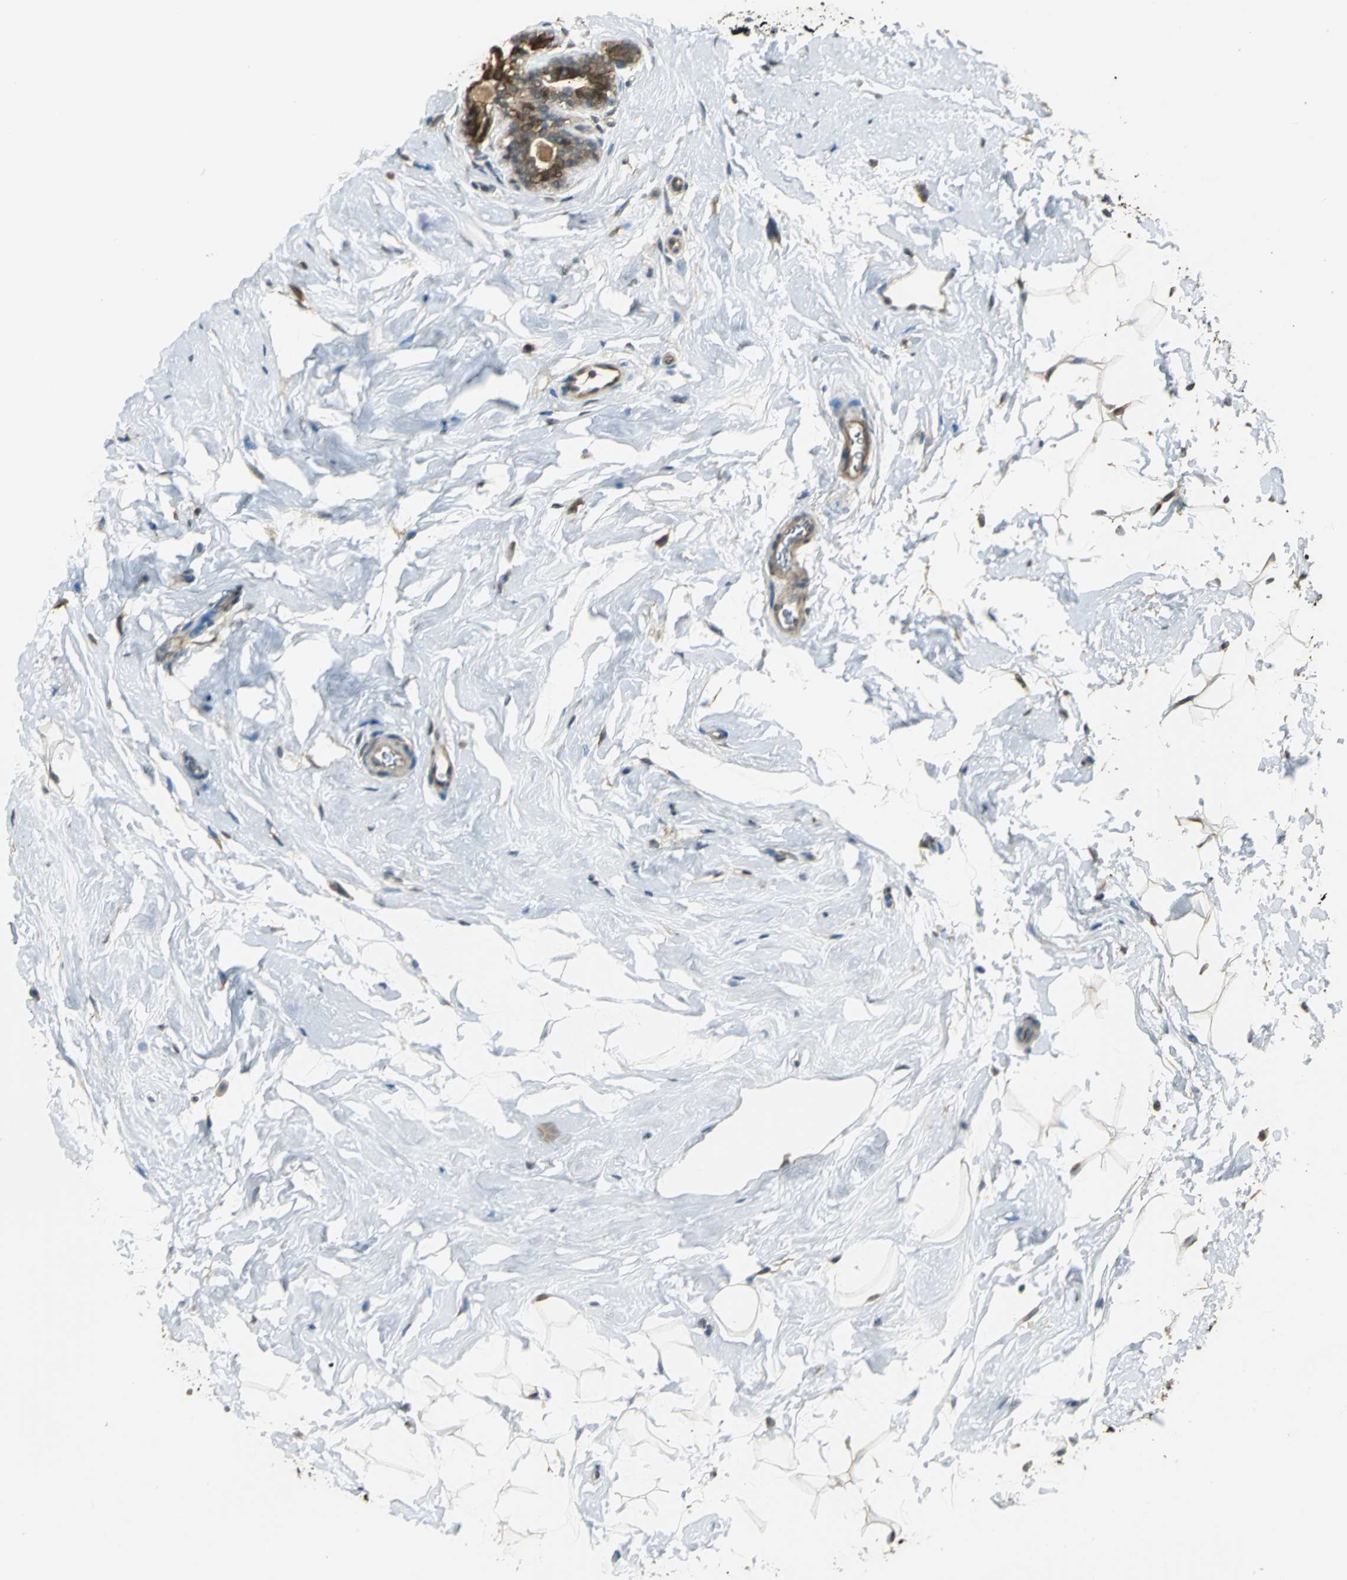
{"staining": {"intensity": "weak", "quantity": ">75%", "location": "cytoplasmic/membranous"}, "tissue": "breast", "cell_type": "Adipocytes", "image_type": "normal", "snomed": [{"axis": "morphology", "description": "Normal tissue, NOS"}, {"axis": "topography", "description": "Breast"}], "caption": "Normal breast shows weak cytoplasmic/membranous positivity in approximately >75% of adipocytes (IHC, brightfield microscopy, high magnification)..", "gene": "PARK7", "patient": {"sex": "female", "age": 52}}